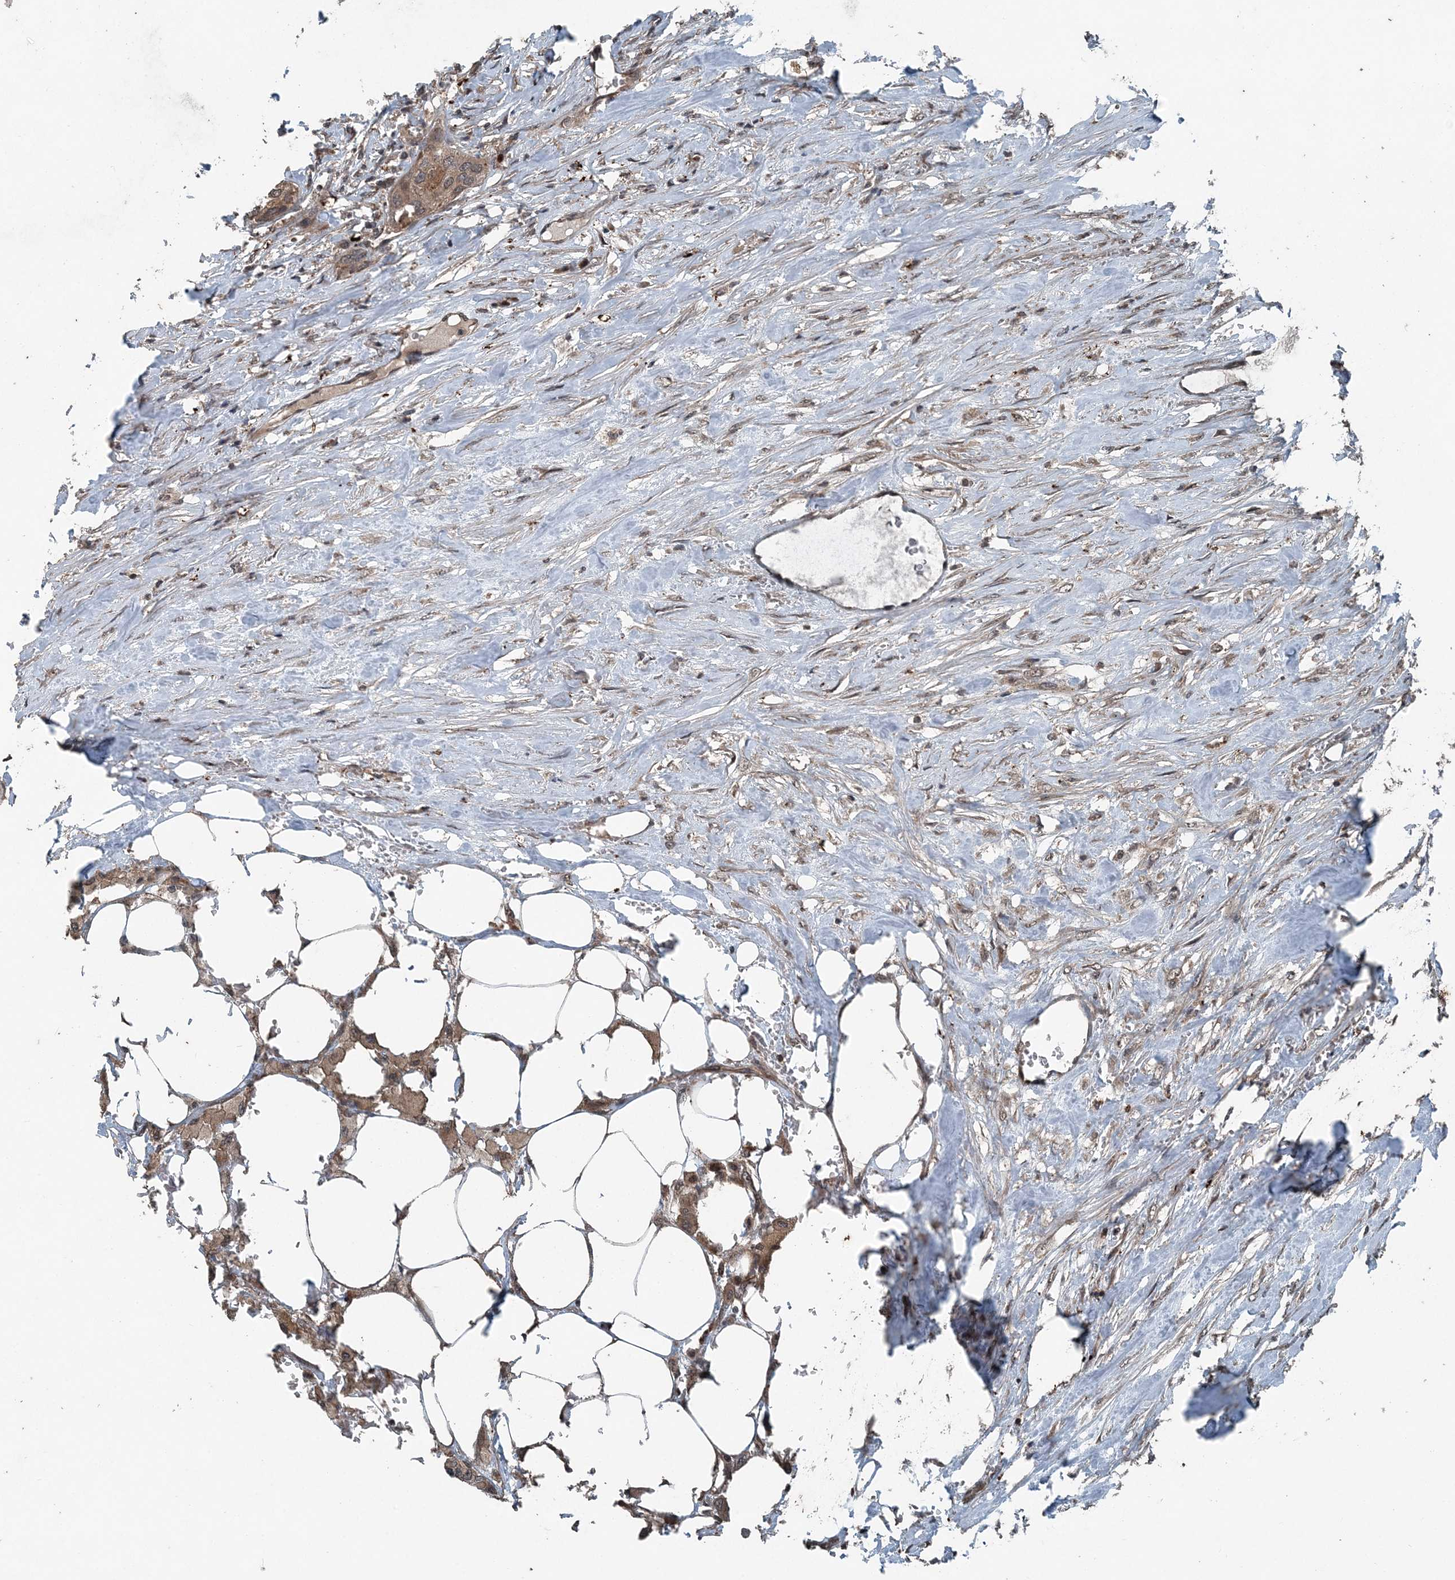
{"staining": {"intensity": "moderate", "quantity": ">75%", "location": "cytoplasmic/membranous"}, "tissue": "urothelial cancer", "cell_type": "Tumor cells", "image_type": "cancer", "snomed": [{"axis": "morphology", "description": "Urothelial carcinoma, High grade"}, {"axis": "topography", "description": "Urinary bladder"}], "caption": "The image shows staining of urothelial cancer, revealing moderate cytoplasmic/membranous protein staining (brown color) within tumor cells.", "gene": "CFL1", "patient": {"sex": "male", "age": 64}}